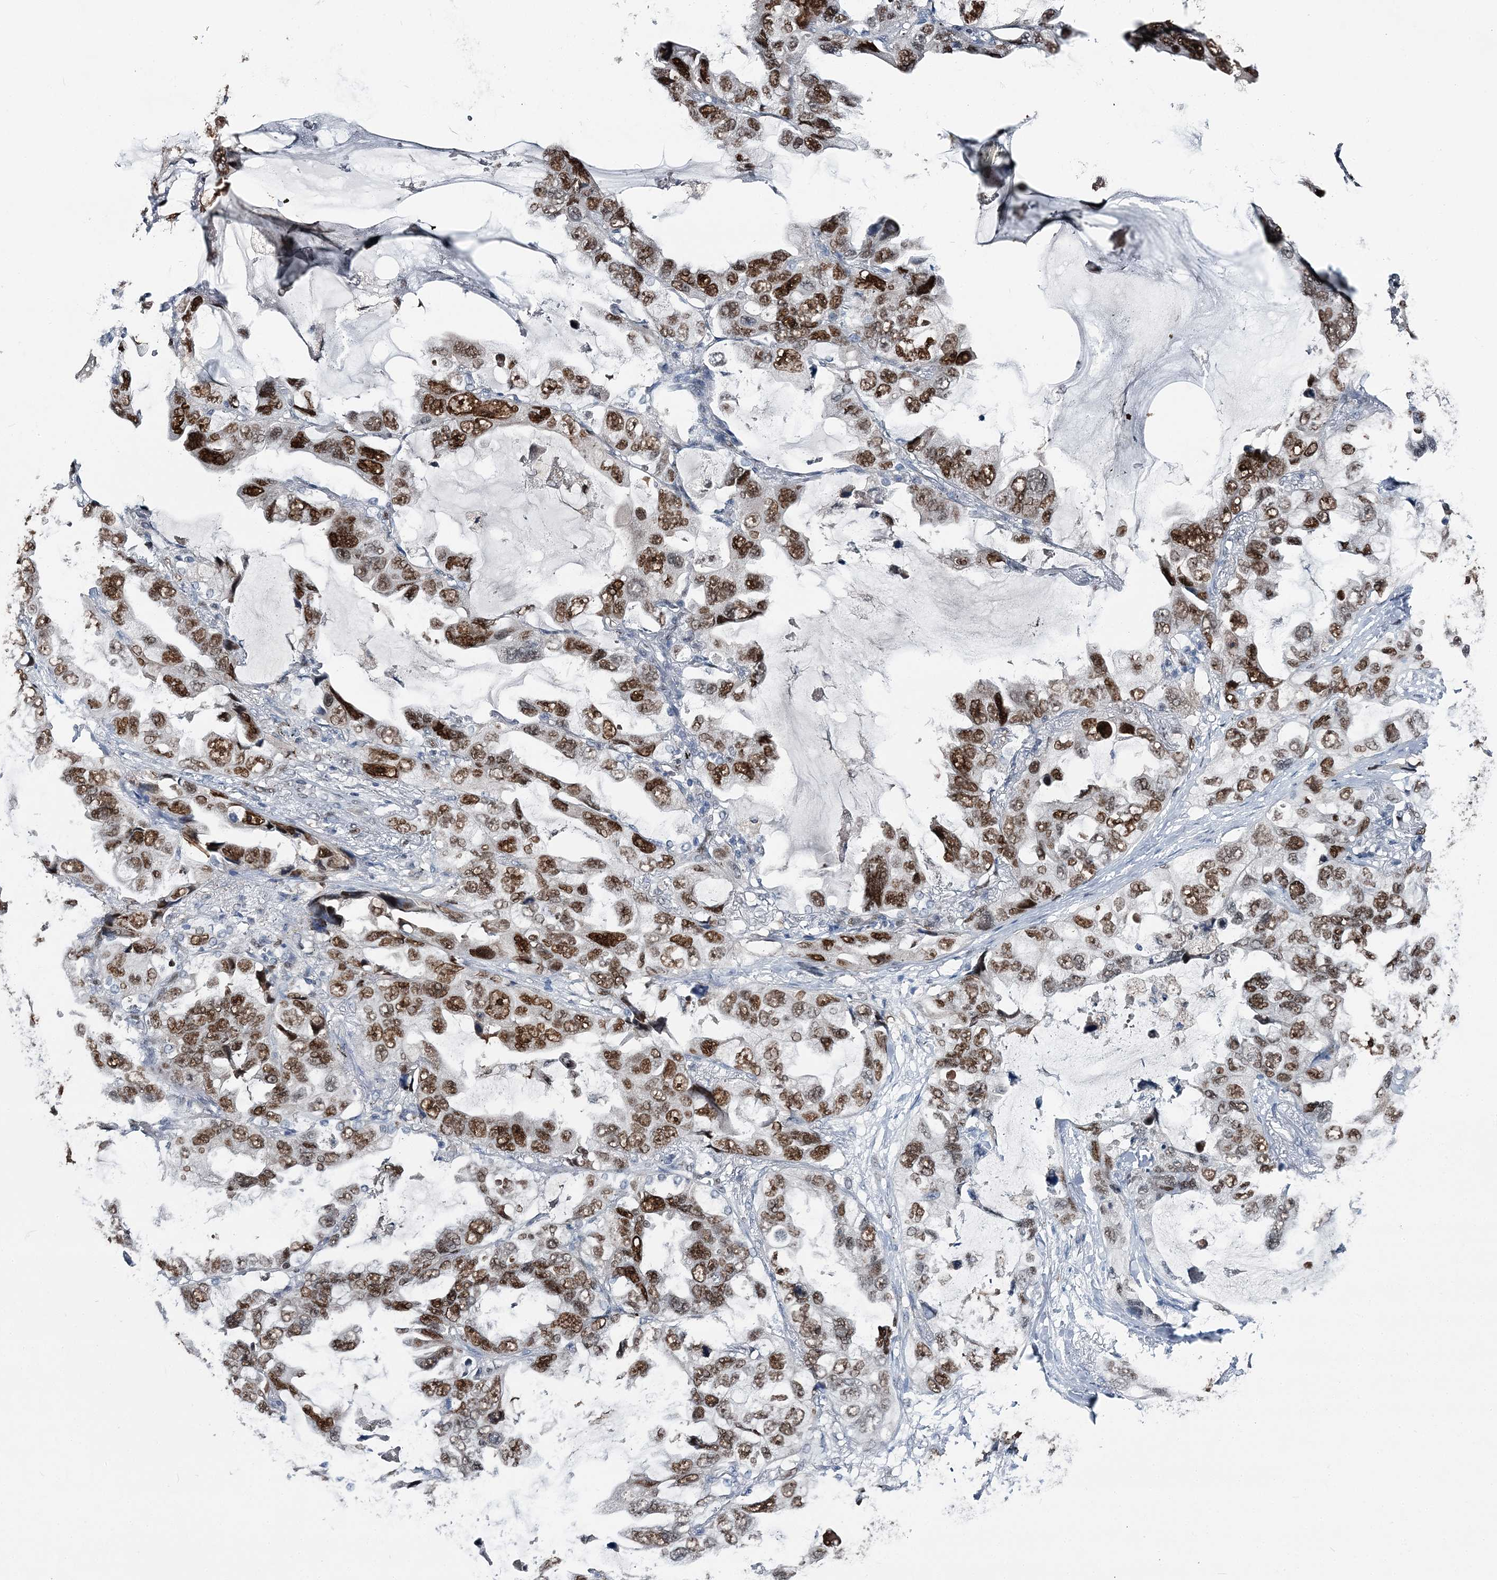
{"staining": {"intensity": "moderate", "quantity": ">75%", "location": "nuclear"}, "tissue": "lung cancer", "cell_type": "Tumor cells", "image_type": "cancer", "snomed": [{"axis": "morphology", "description": "Squamous cell carcinoma, NOS"}, {"axis": "topography", "description": "Lung"}], "caption": "IHC (DAB) staining of human lung cancer shows moderate nuclear protein expression in about >75% of tumor cells.", "gene": "HAT1", "patient": {"sex": "female", "age": 73}}